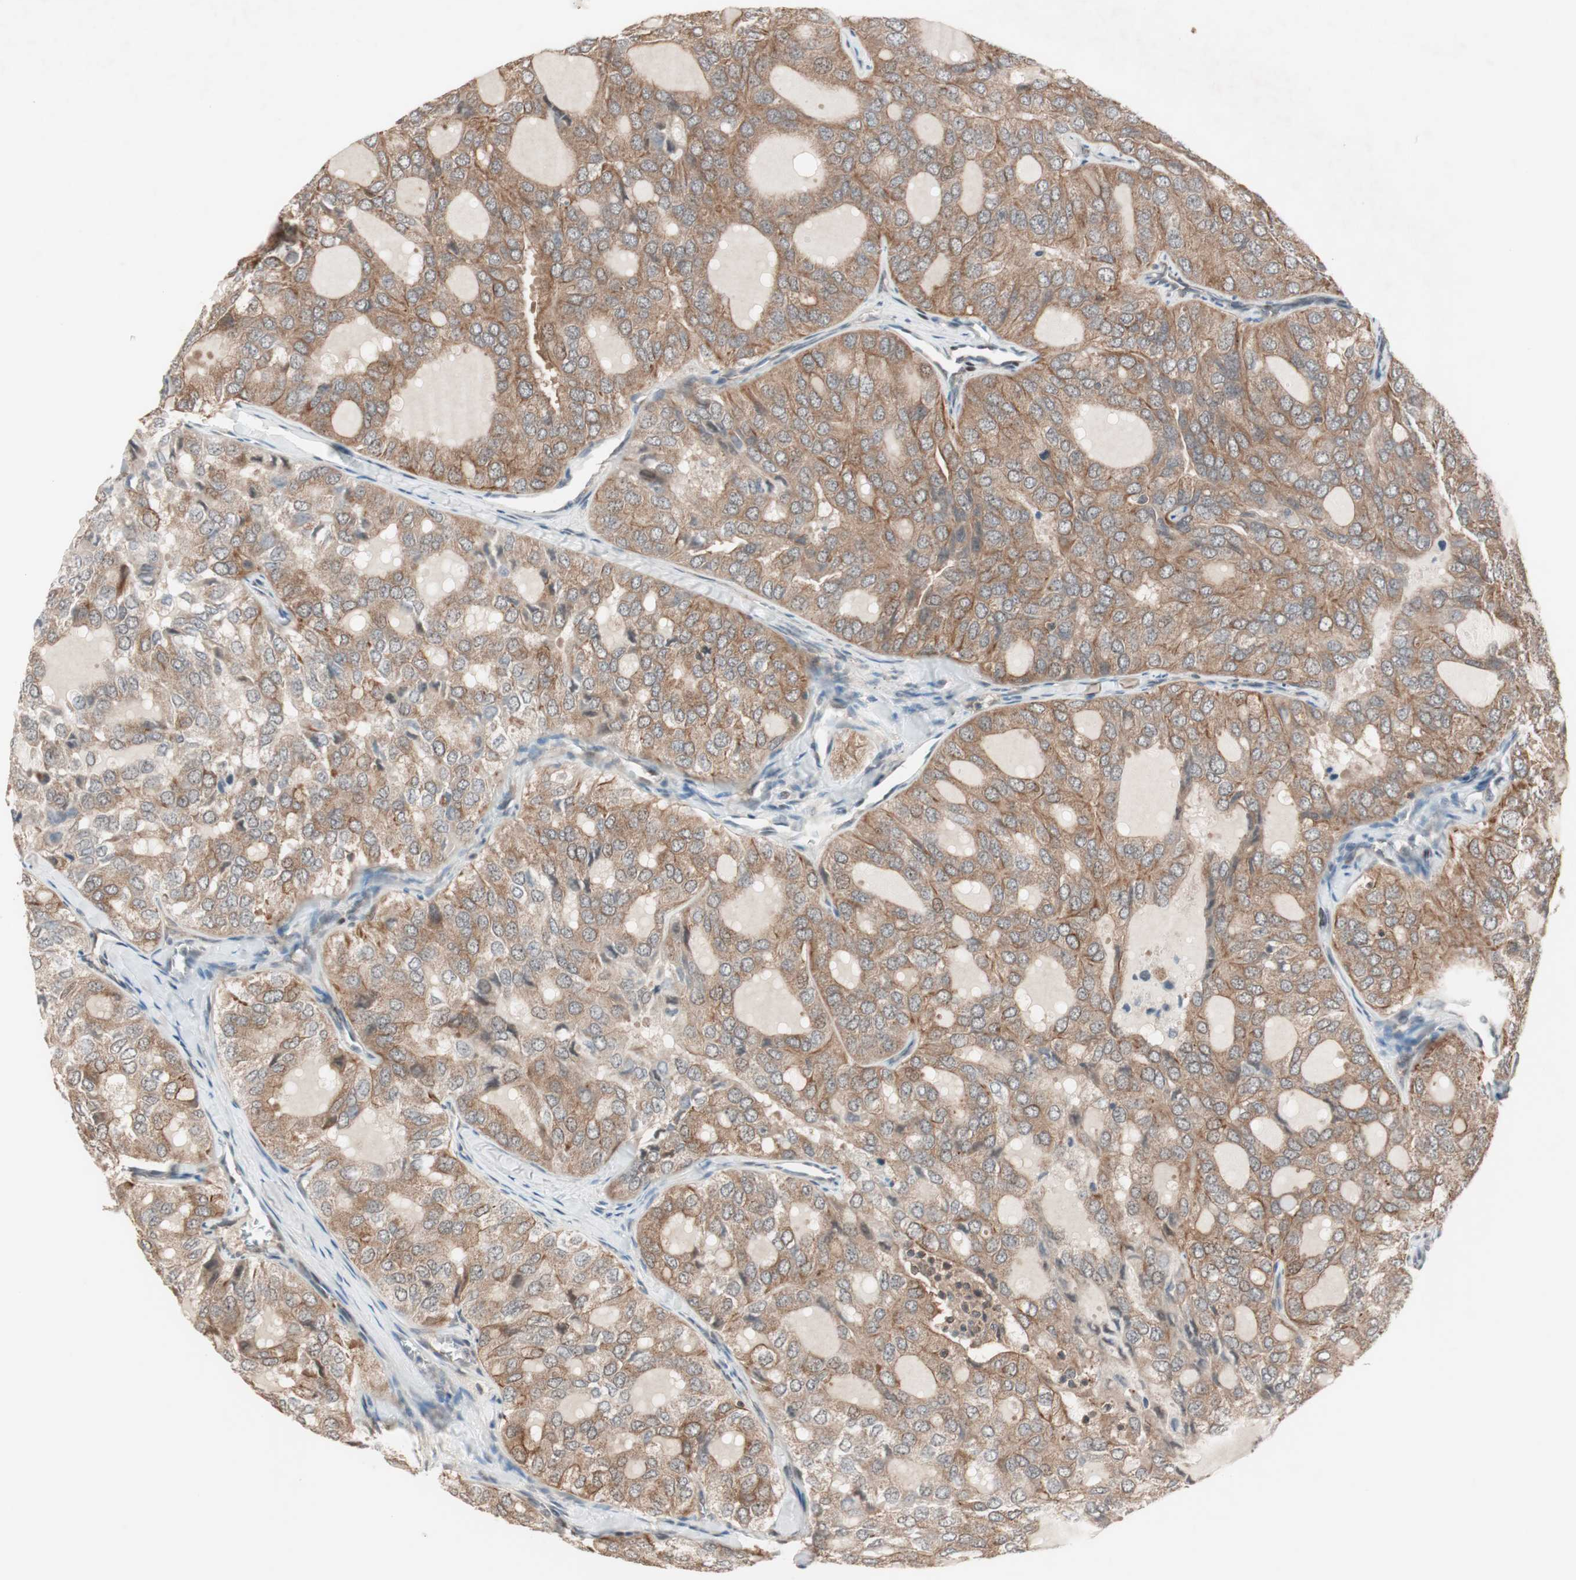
{"staining": {"intensity": "moderate", "quantity": ">75%", "location": "cytoplasmic/membranous"}, "tissue": "thyroid cancer", "cell_type": "Tumor cells", "image_type": "cancer", "snomed": [{"axis": "morphology", "description": "Follicular adenoma carcinoma, NOS"}, {"axis": "topography", "description": "Thyroid gland"}], "caption": "There is medium levels of moderate cytoplasmic/membranous positivity in tumor cells of thyroid cancer (follicular adenoma carcinoma), as demonstrated by immunohistochemical staining (brown color).", "gene": "FBXO5", "patient": {"sex": "male", "age": 75}}